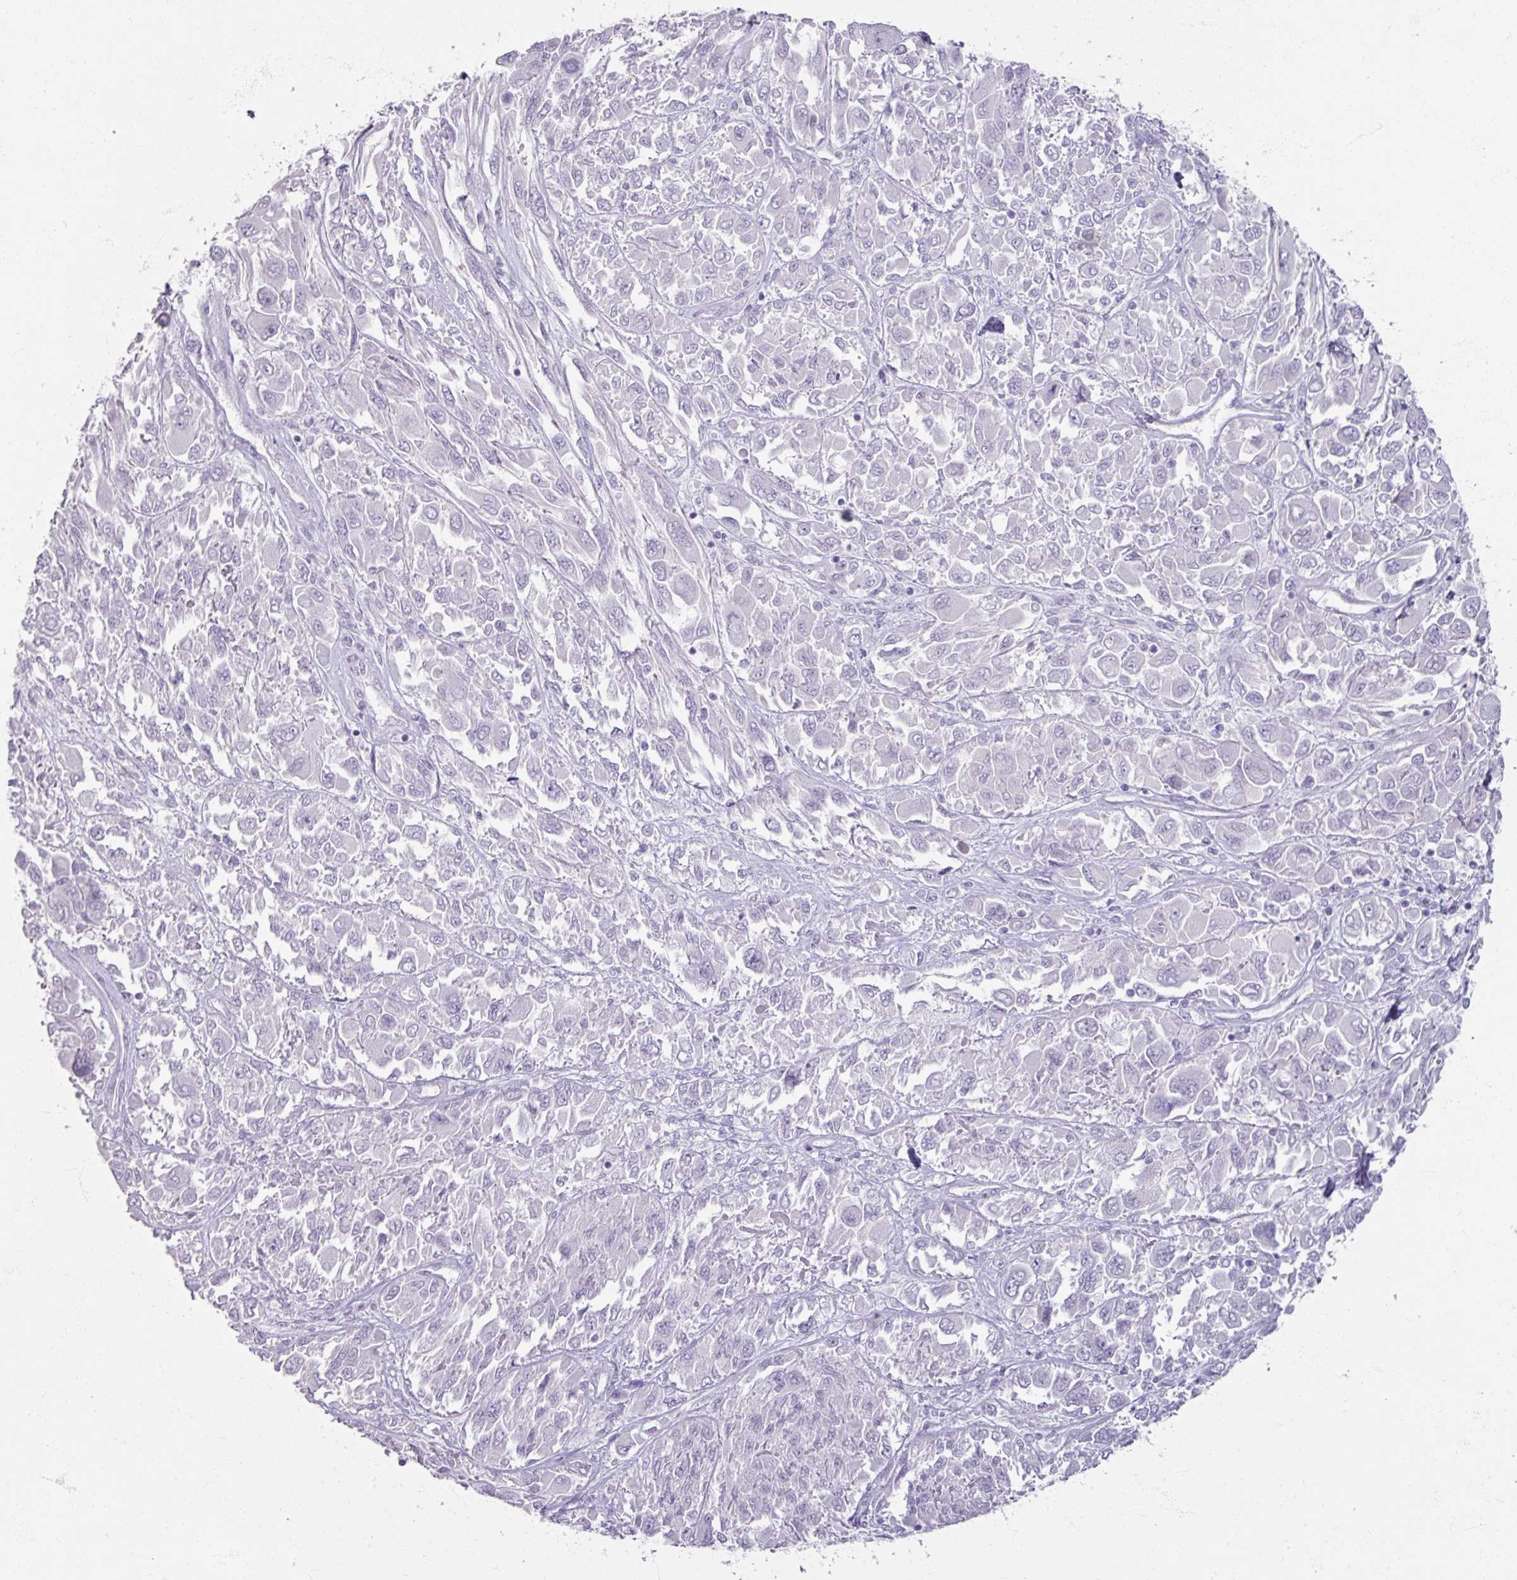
{"staining": {"intensity": "negative", "quantity": "none", "location": "none"}, "tissue": "melanoma", "cell_type": "Tumor cells", "image_type": "cancer", "snomed": [{"axis": "morphology", "description": "Malignant melanoma, NOS"}, {"axis": "topography", "description": "Skin"}], "caption": "Tumor cells show no significant protein staining in melanoma. (Stains: DAB (3,3'-diaminobenzidine) immunohistochemistry (IHC) with hematoxylin counter stain, Microscopy: brightfield microscopy at high magnification).", "gene": "TG", "patient": {"sex": "female", "age": 91}}